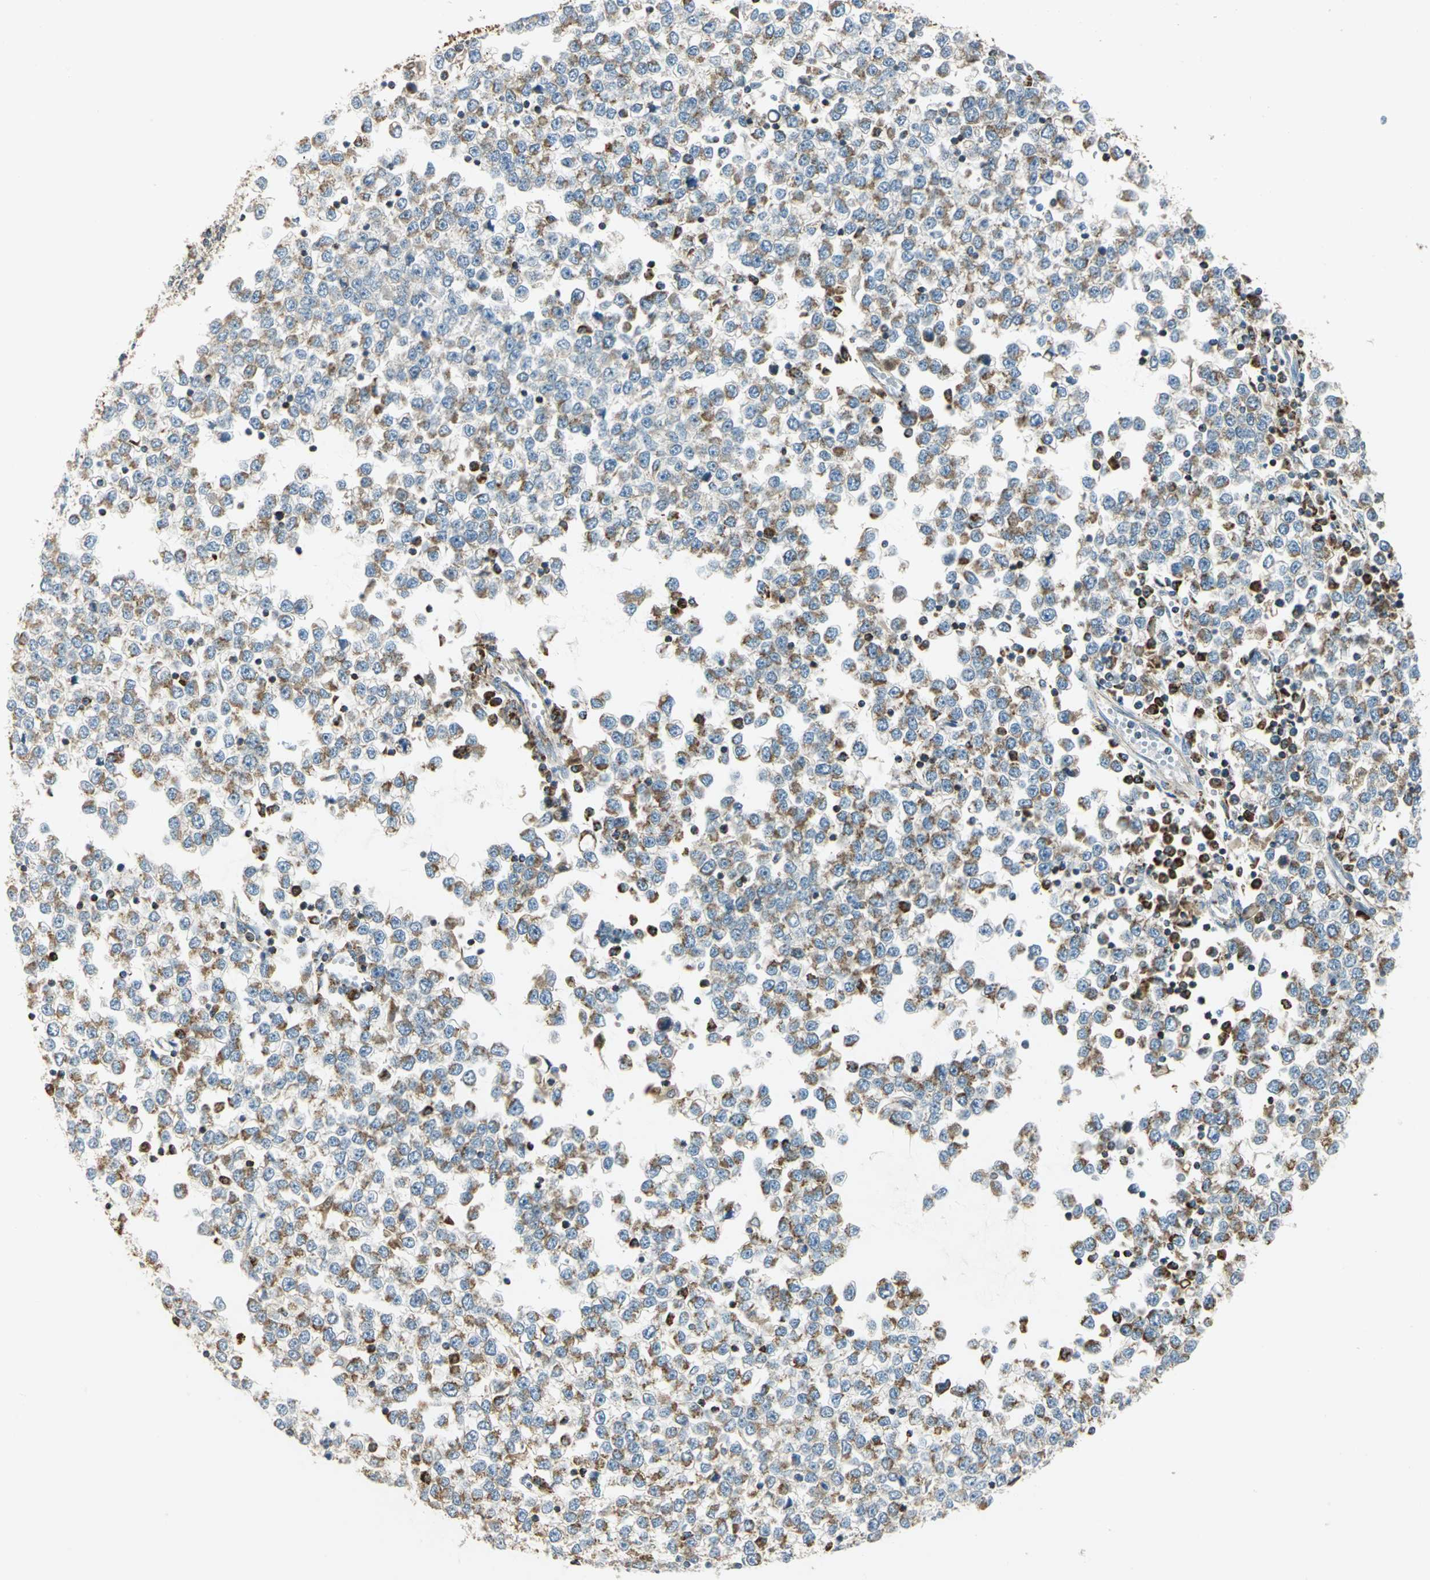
{"staining": {"intensity": "moderate", "quantity": ">75%", "location": "cytoplasmic/membranous"}, "tissue": "testis cancer", "cell_type": "Tumor cells", "image_type": "cancer", "snomed": [{"axis": "morphology", "description": "Seminoma, NOS"}, {"axis": "topography", "description": "Testis"}], "caption": "Protein staining demonstrates moderate cytoplasmic/membranous expression in approximately >75% of tumor cells in seminoma (testis).", "gene": "ACADM", "patient": {"sex": "male", "age": 65}}